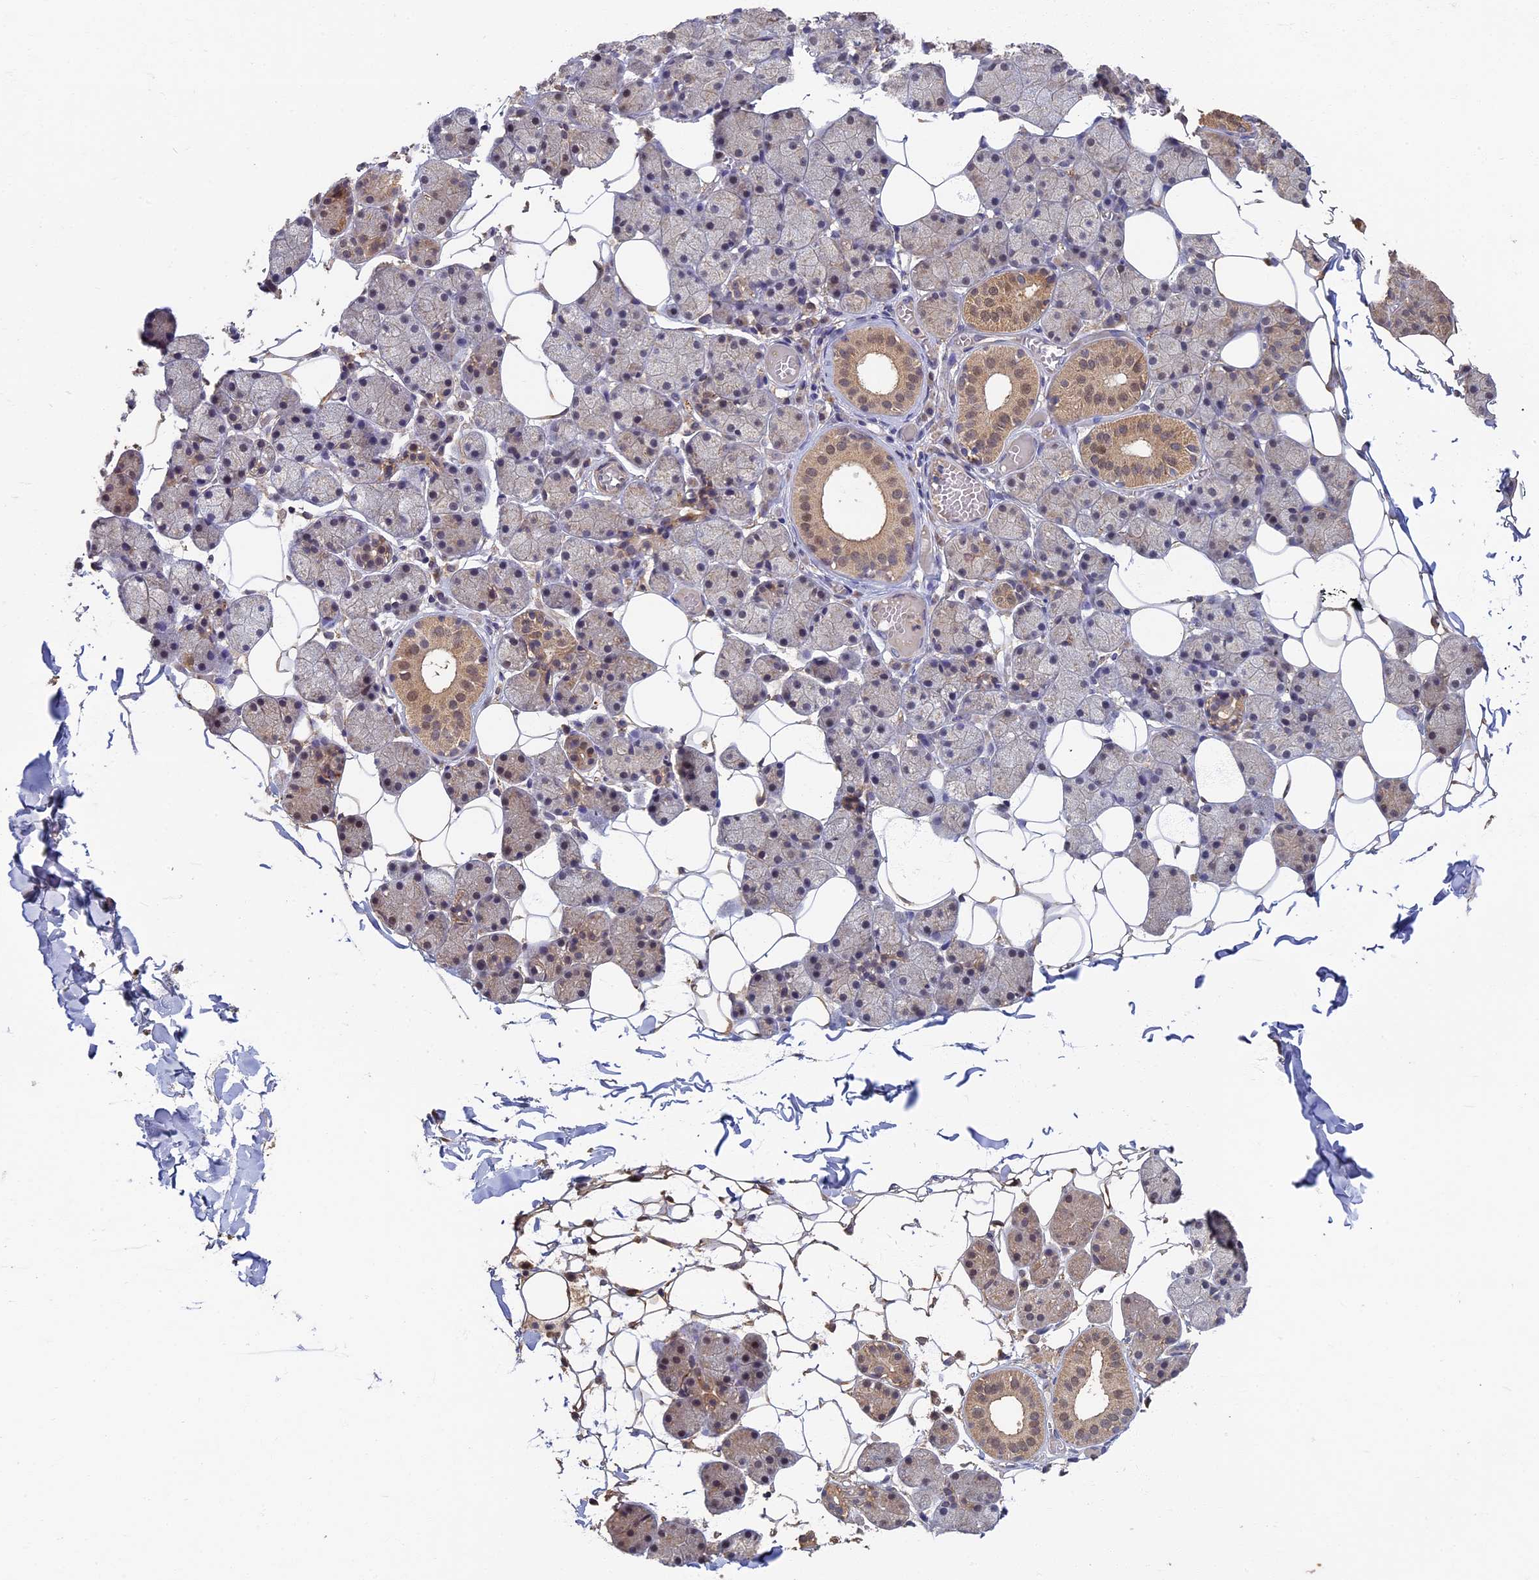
{"staining": {"intensity": "moderate", "quantity": ">75%", "location": "cytoplasmic/membranous"}, "tissue": "salivary gland", "cell_type": "Glandular cells", "image_type": "normal", "snomed": [{"axis": "morphology", "description": "Normal tissue, NOS"}, {"axis": "topography", "description": "Salivary gland"}], "caption": "High-magnification brightfield microscopy of unremarkable salivary gland stained with DAB (brown) and counterstained with hematoxylin (blue). glandular cells exhibit moderate cytoplasmic/membranous staining is seen in about>75% of cells.", "gene": "RSPH3", "patient": {"sex": "female", "age": 33}}